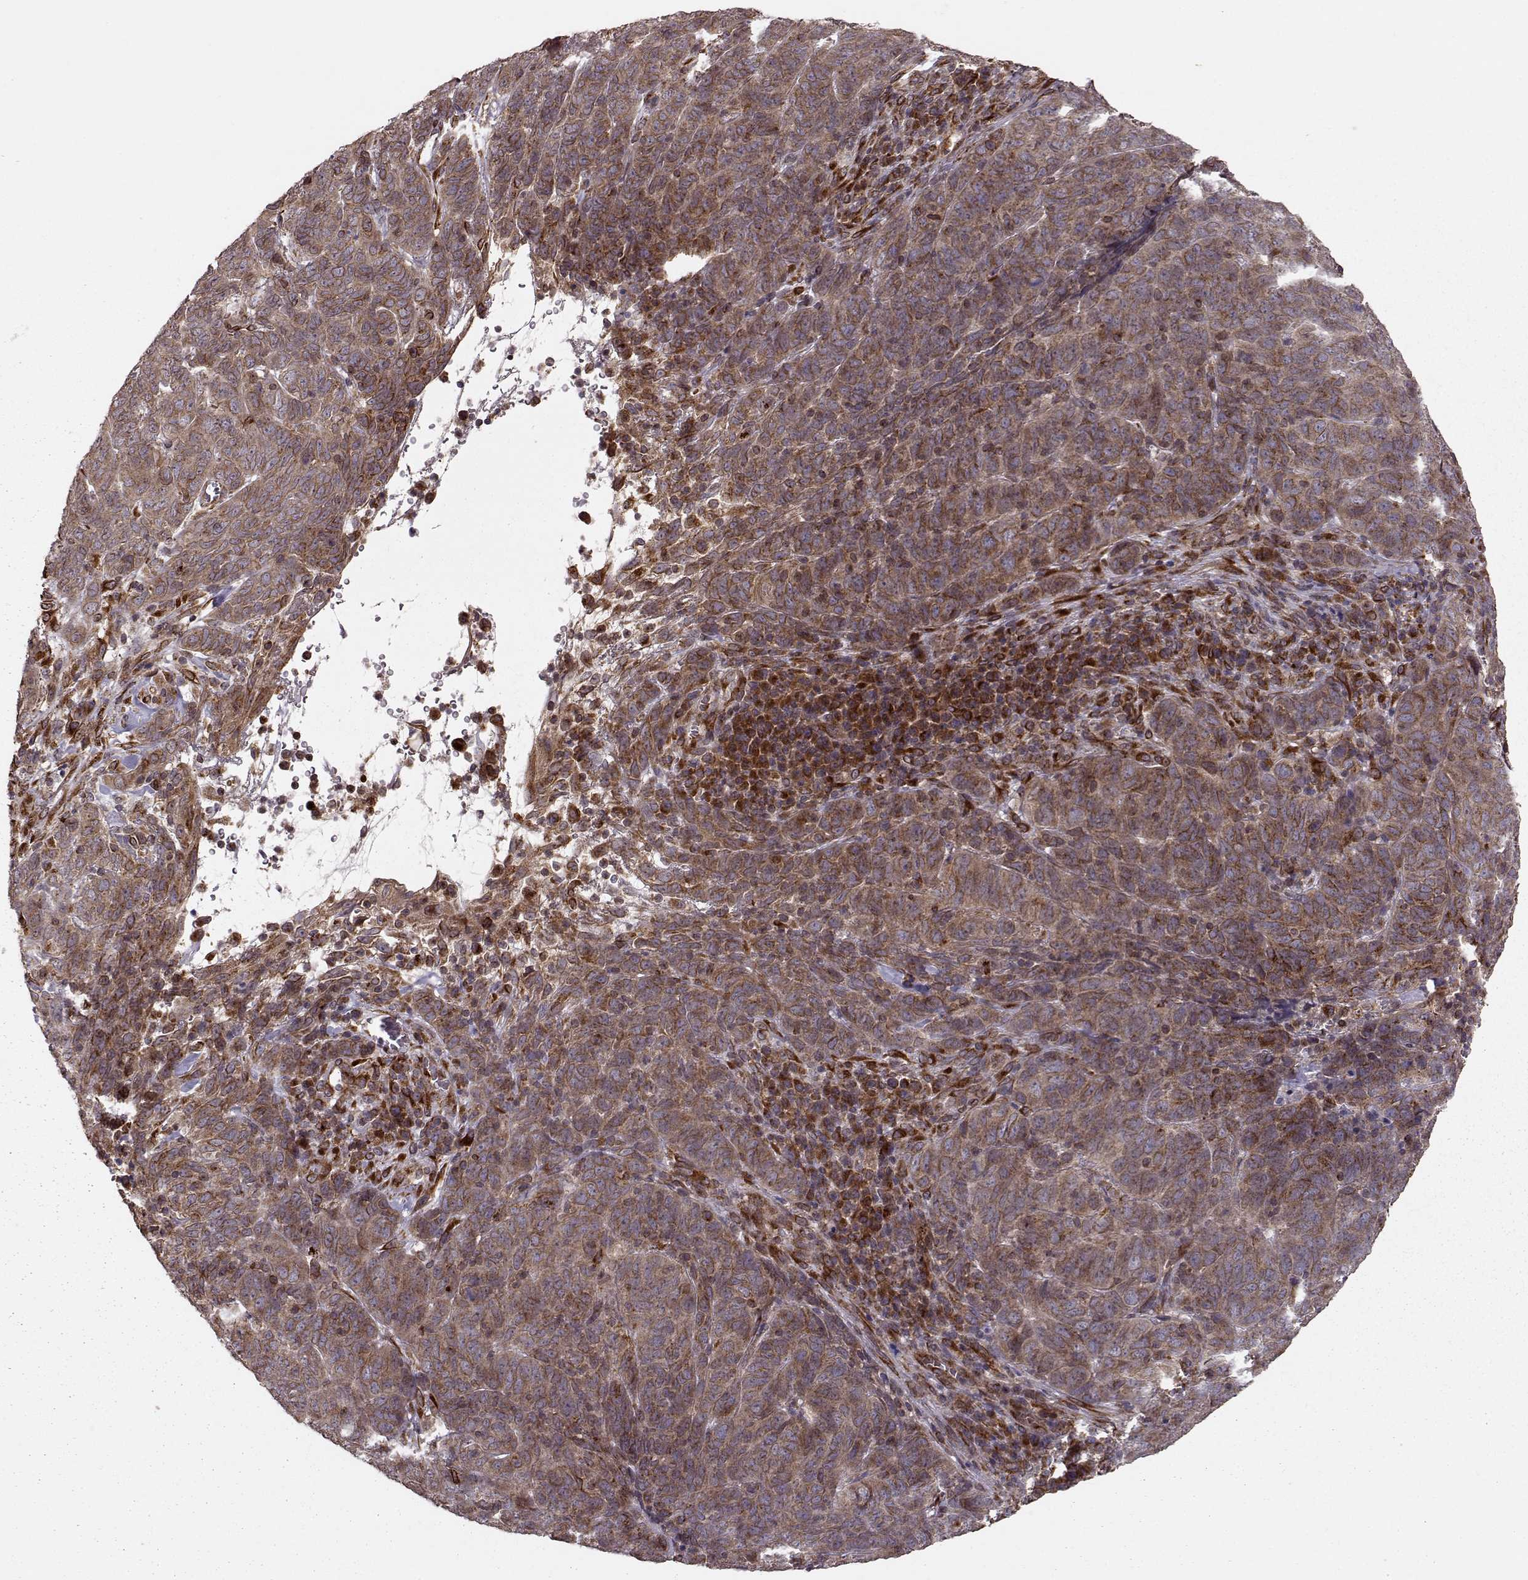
{"staining": {"intensity": "moderate", "quantity": "25%-75%", "location": "cytoplasmic/membranous"}, "tissue": "skin cancer", "cell_type": "Tumor cells", "image_type": "cancer", "snomed": [{"axis": "morphology", "description": "Squamous cell carcinoma, NOS"}, {"axis": "topography", "description": "Skin"}, {"axis": "topography", "description": "Anal"}], "caption": "Immunohistochemistry (IHC) (DAB (3,3'-diaminobenzidine)) staining of human skin squamous cell carcinoma demonstrates moderate cytoplasmic/membranous protein staining in about 25%-75% of tumor cells.", "gene": "YIPF5", "patient": {"sex": "female", "age": 51}}